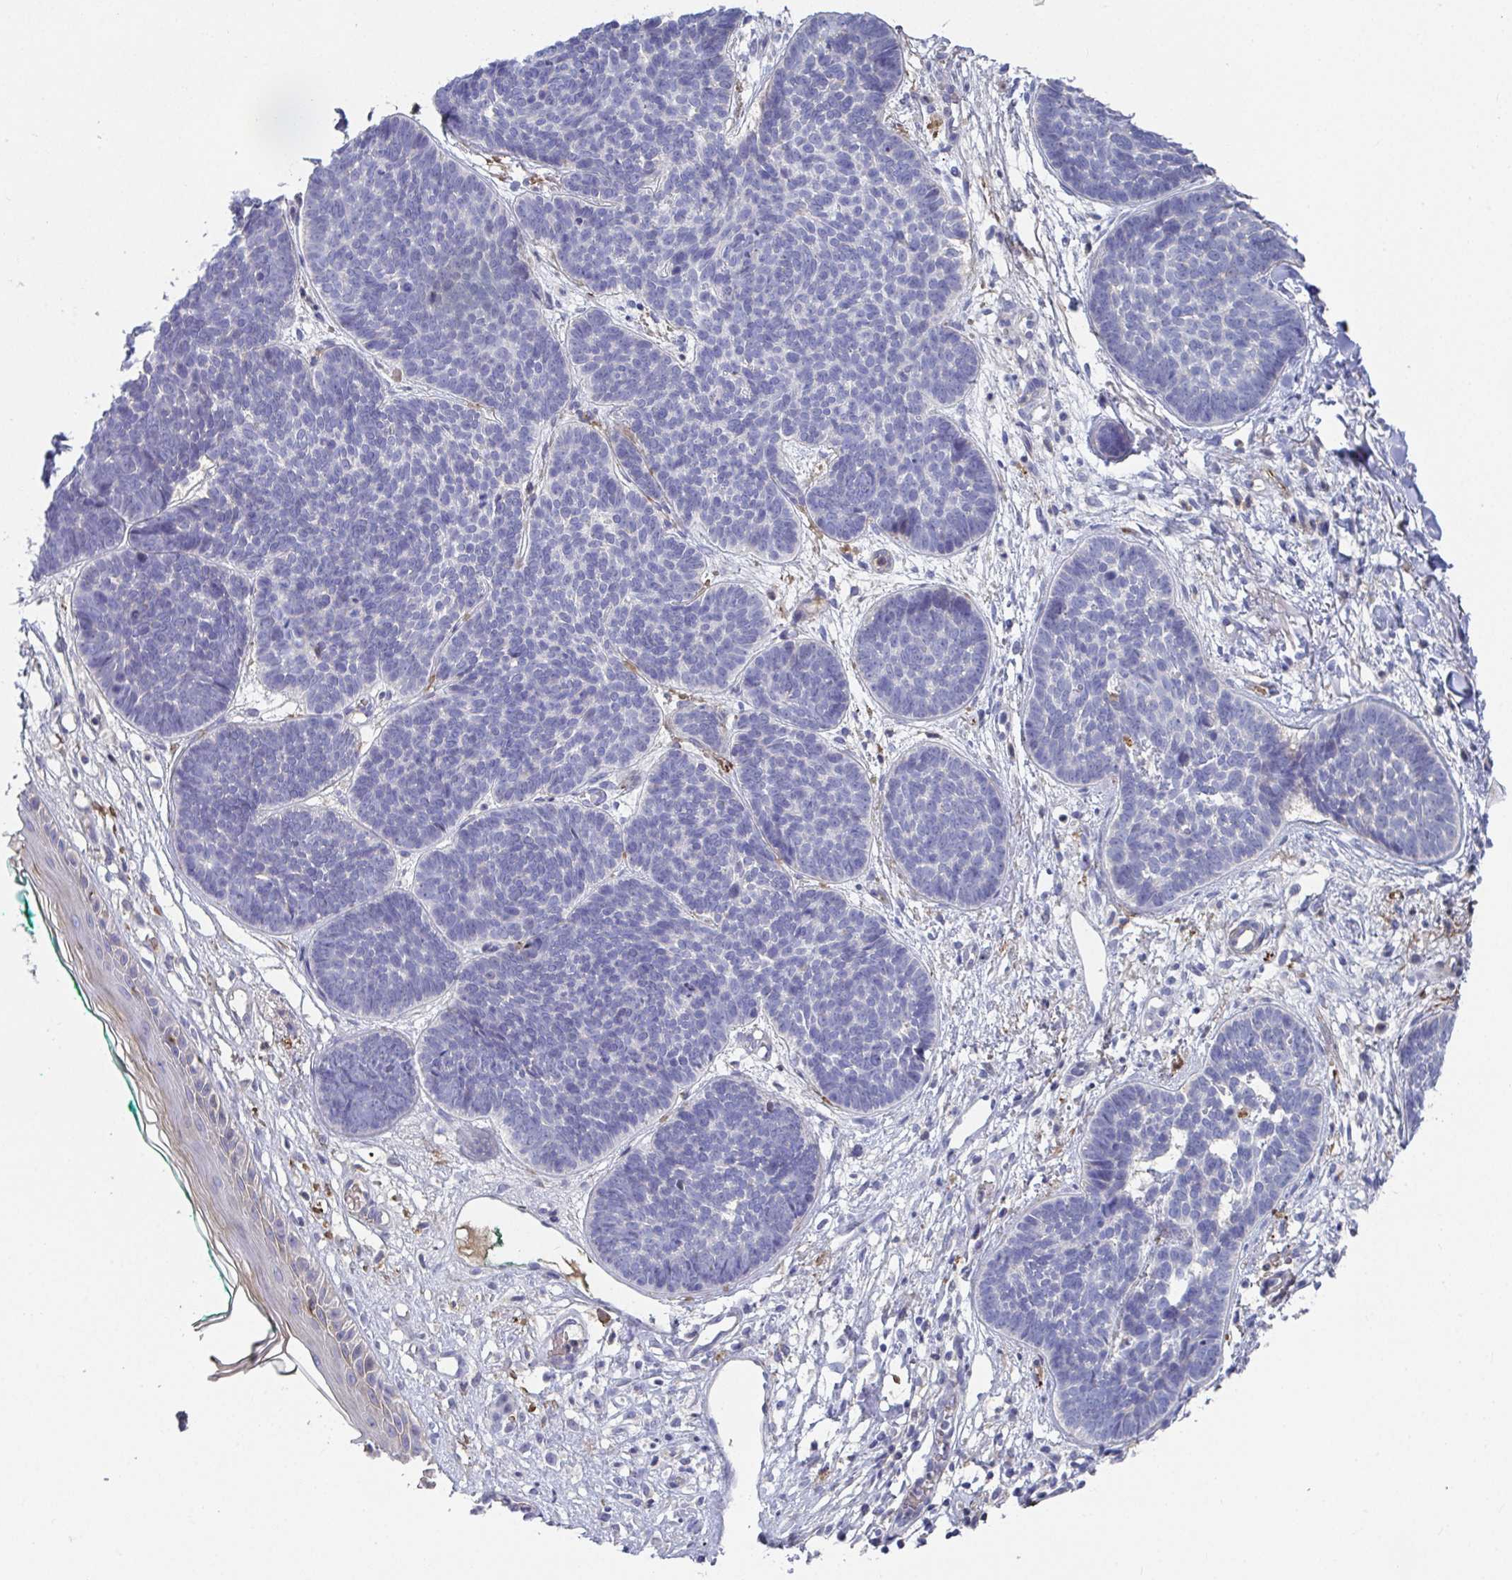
{"staining": {"intensity": "negative", "quantity": "none", "location": "none"}, "tissue": "skin cancer", "cell_type": "Tumor cells", "image_type": "cancer", "snomed": [{"axis": "morphology", "description": "Basal cell carcinoma"}, {"axis": "topography", "description": "Skin"}, {"axis": "topography", "description": "Skin of neck"}, {"axis": "topography", "description": "Skin of shoulder"}, {"axis": "topography", "description": "Skin of back"}], "caption": "A histopathology image of skin basal cell carcinoma stained for a protein displays no brown staining in tumor cells.", "gene": "ANO5", "patient": {"sex": "male", "age": 80}}